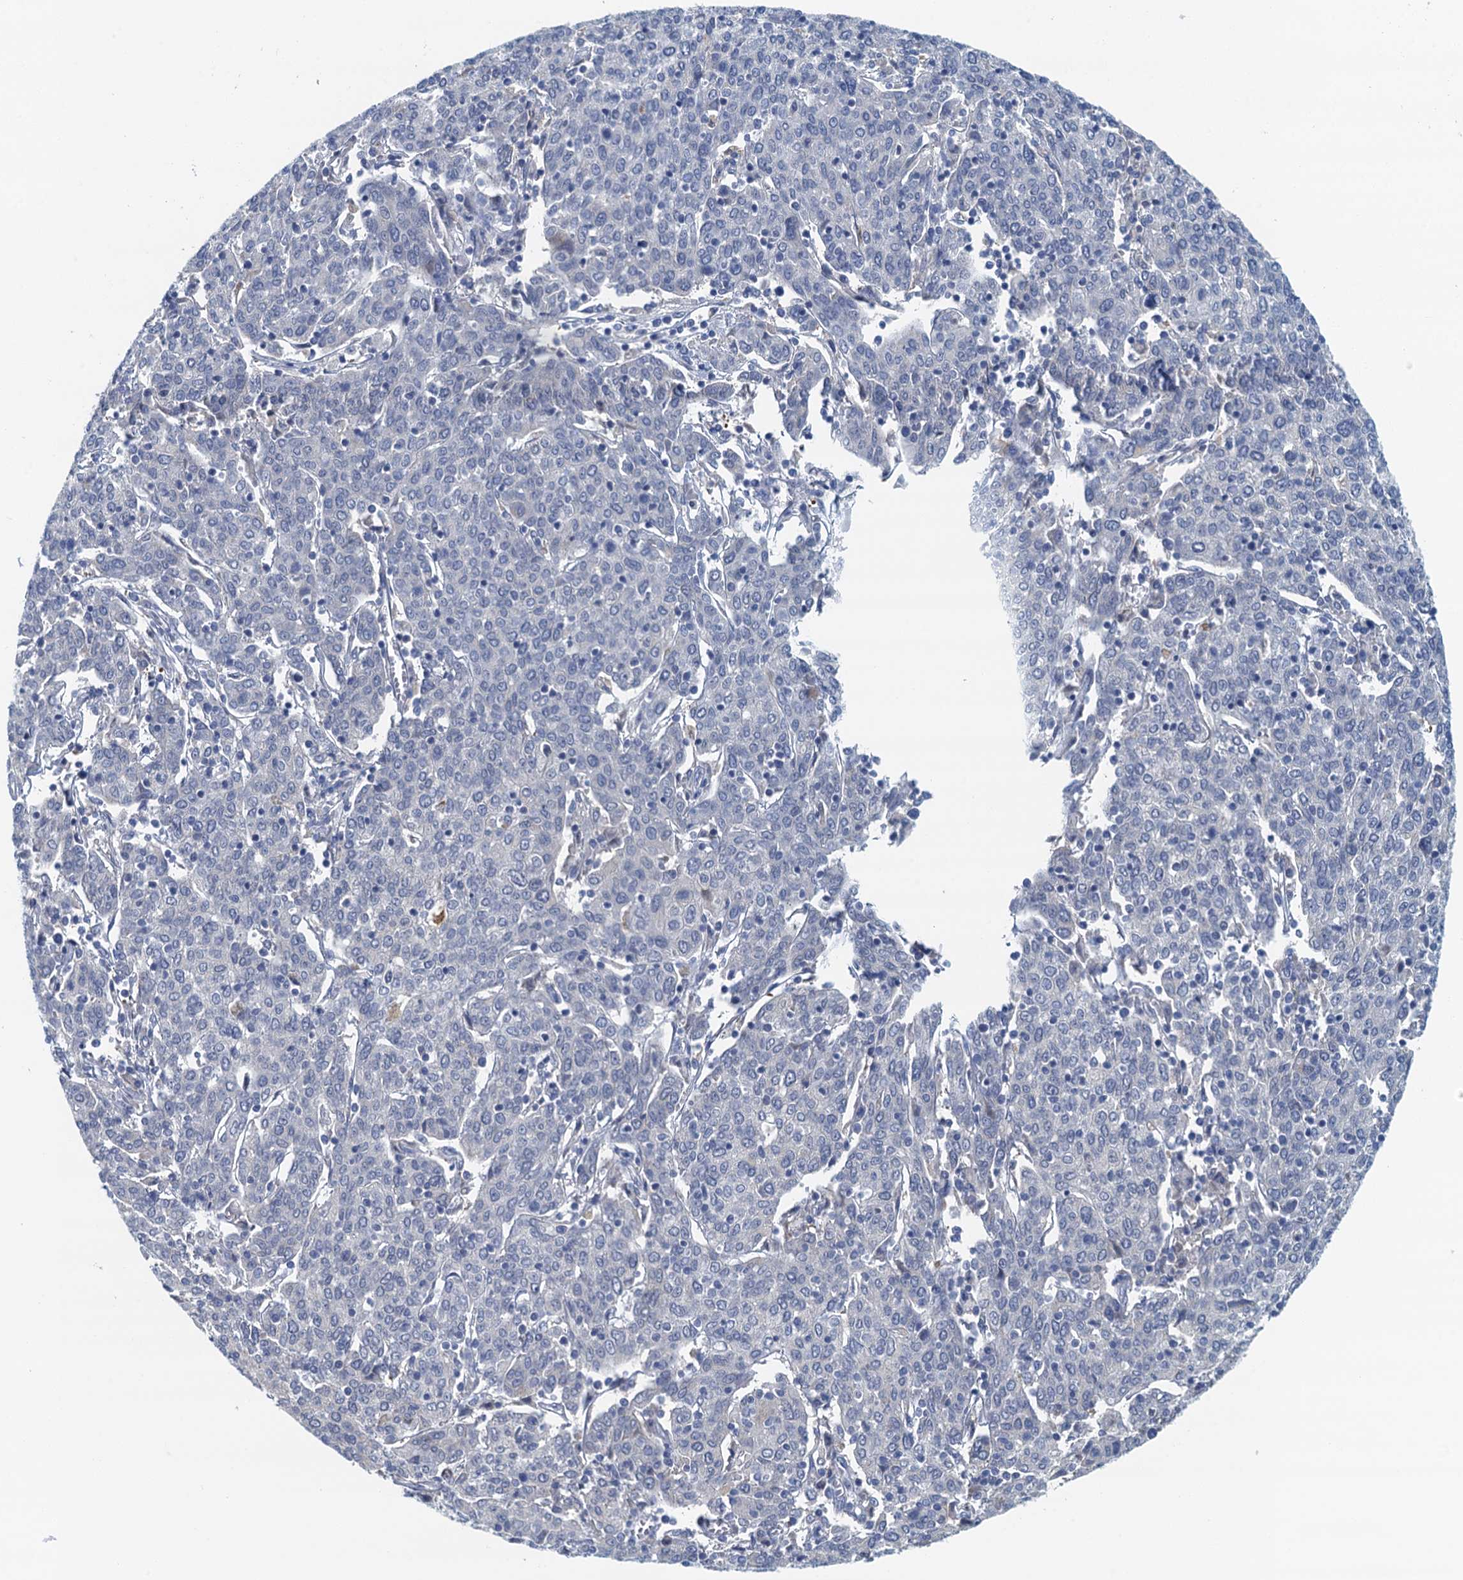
{"staining": {"intensity": "negative", "quantity": "none", "location": "none"}, "tissue": "cervical cancer", "cell_type": "Tumor cells", "image_type": "cancer", "snomed": [{"axis": "morphology", "description": "Squamous cell carcinoma, NOS"}, {"axis": "topography", "description": "Cervix"}], "caption": "DAB (3,3'-diaminobenzidine) immunohistochemical staining of human cervical cancer (squamous cell carcinoma) shows no significant staining in tumor cells.", "gene": "NUBP2", "patient": {"sex": "female", "age": 67}}